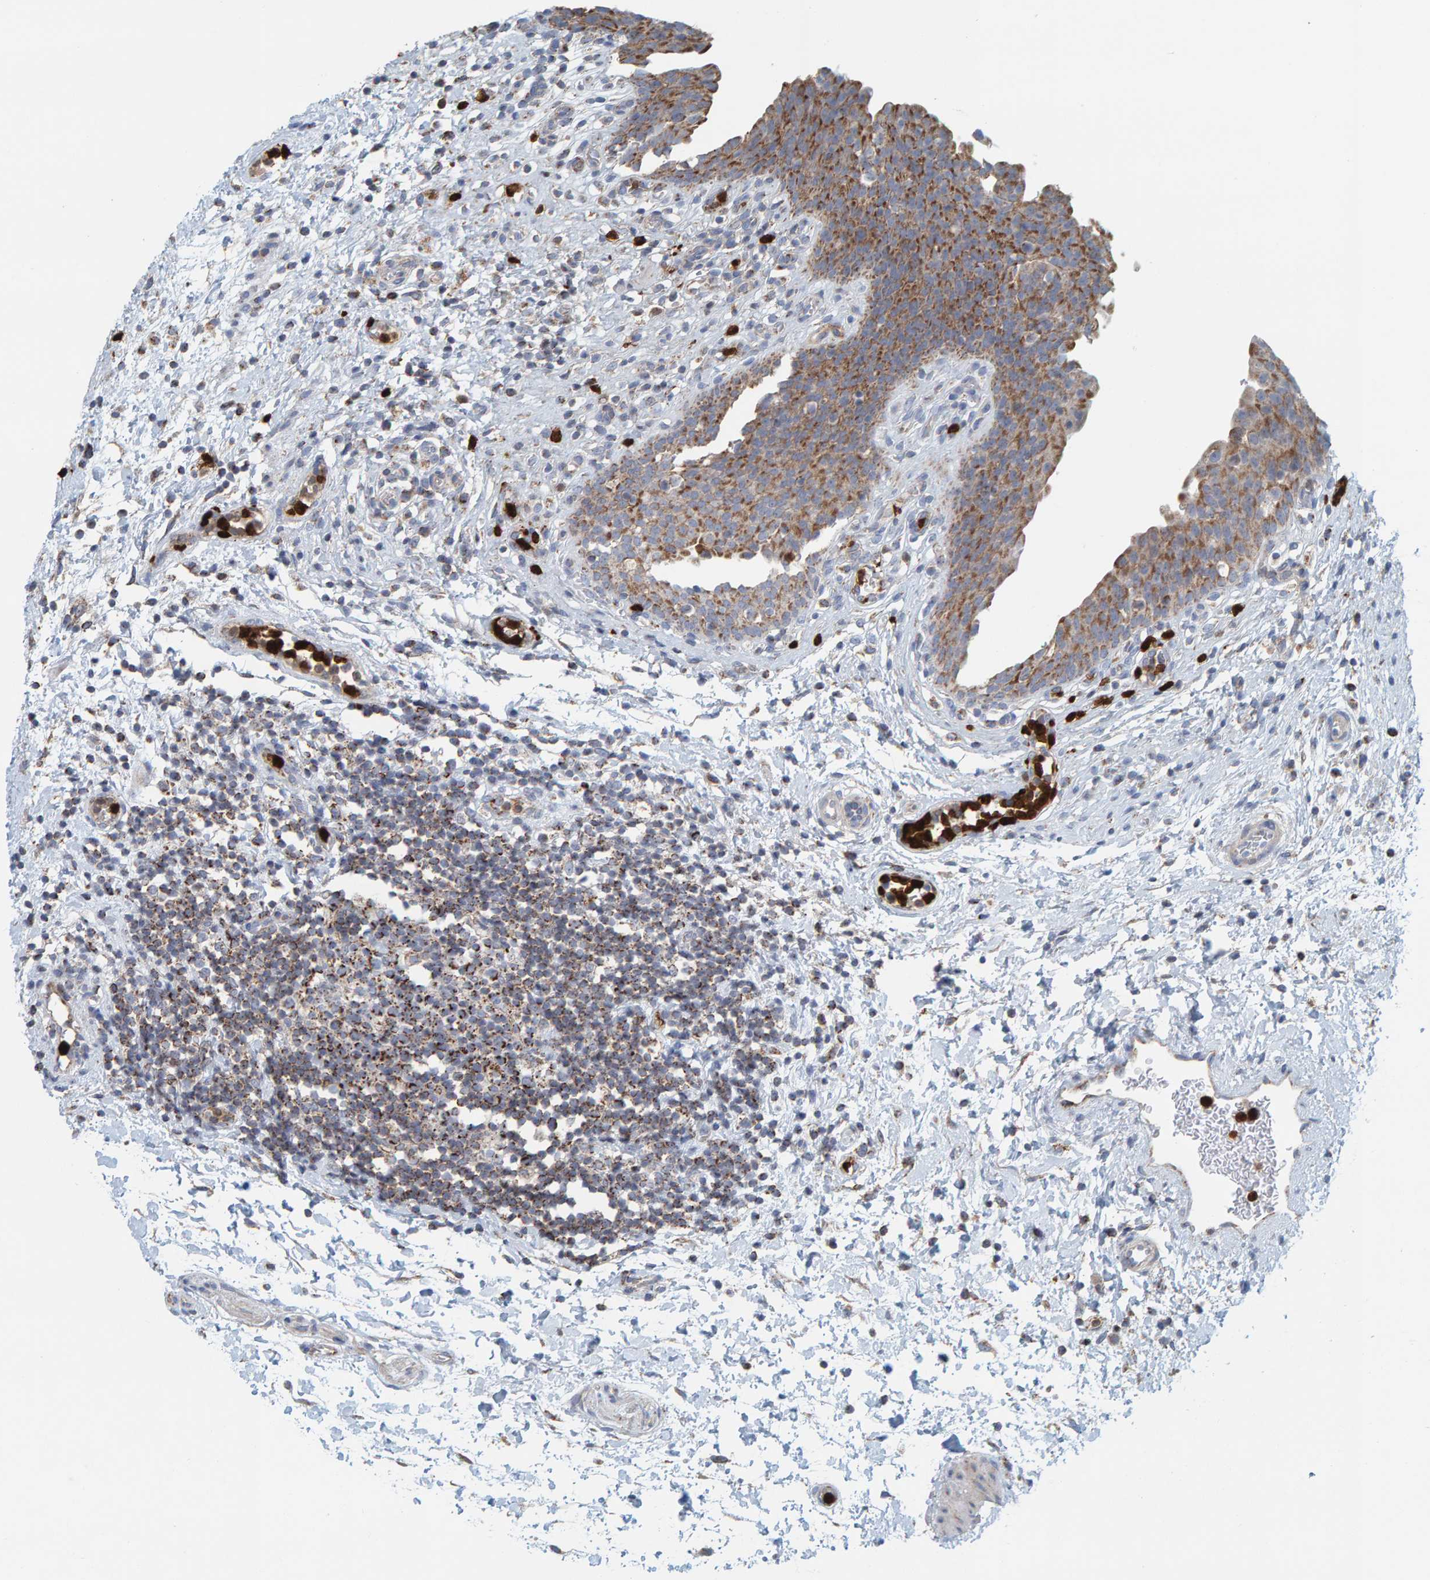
{"staining": {"intensity": "moderate", "quantity": ">75%", "location": "cytoplasmic/membranous"}, "tissue": "urinary bladder", "cell_type": "Urothelial cells", "image_type": "normal", "snomed": [{"axis": "morphology", "description": "Normal tissue, NOS"}, {"axis": "topography", "description": "Urinary bladder"}], "caption": "Protein staining by immunohistochemistry (IHC) demonstrates moderate cytoplasmic/membranous staining in about >75% of urothelial cells in benign urinary bladder.", "gene": "B9D1", "patient": {"sex": "male", "age": 37}}